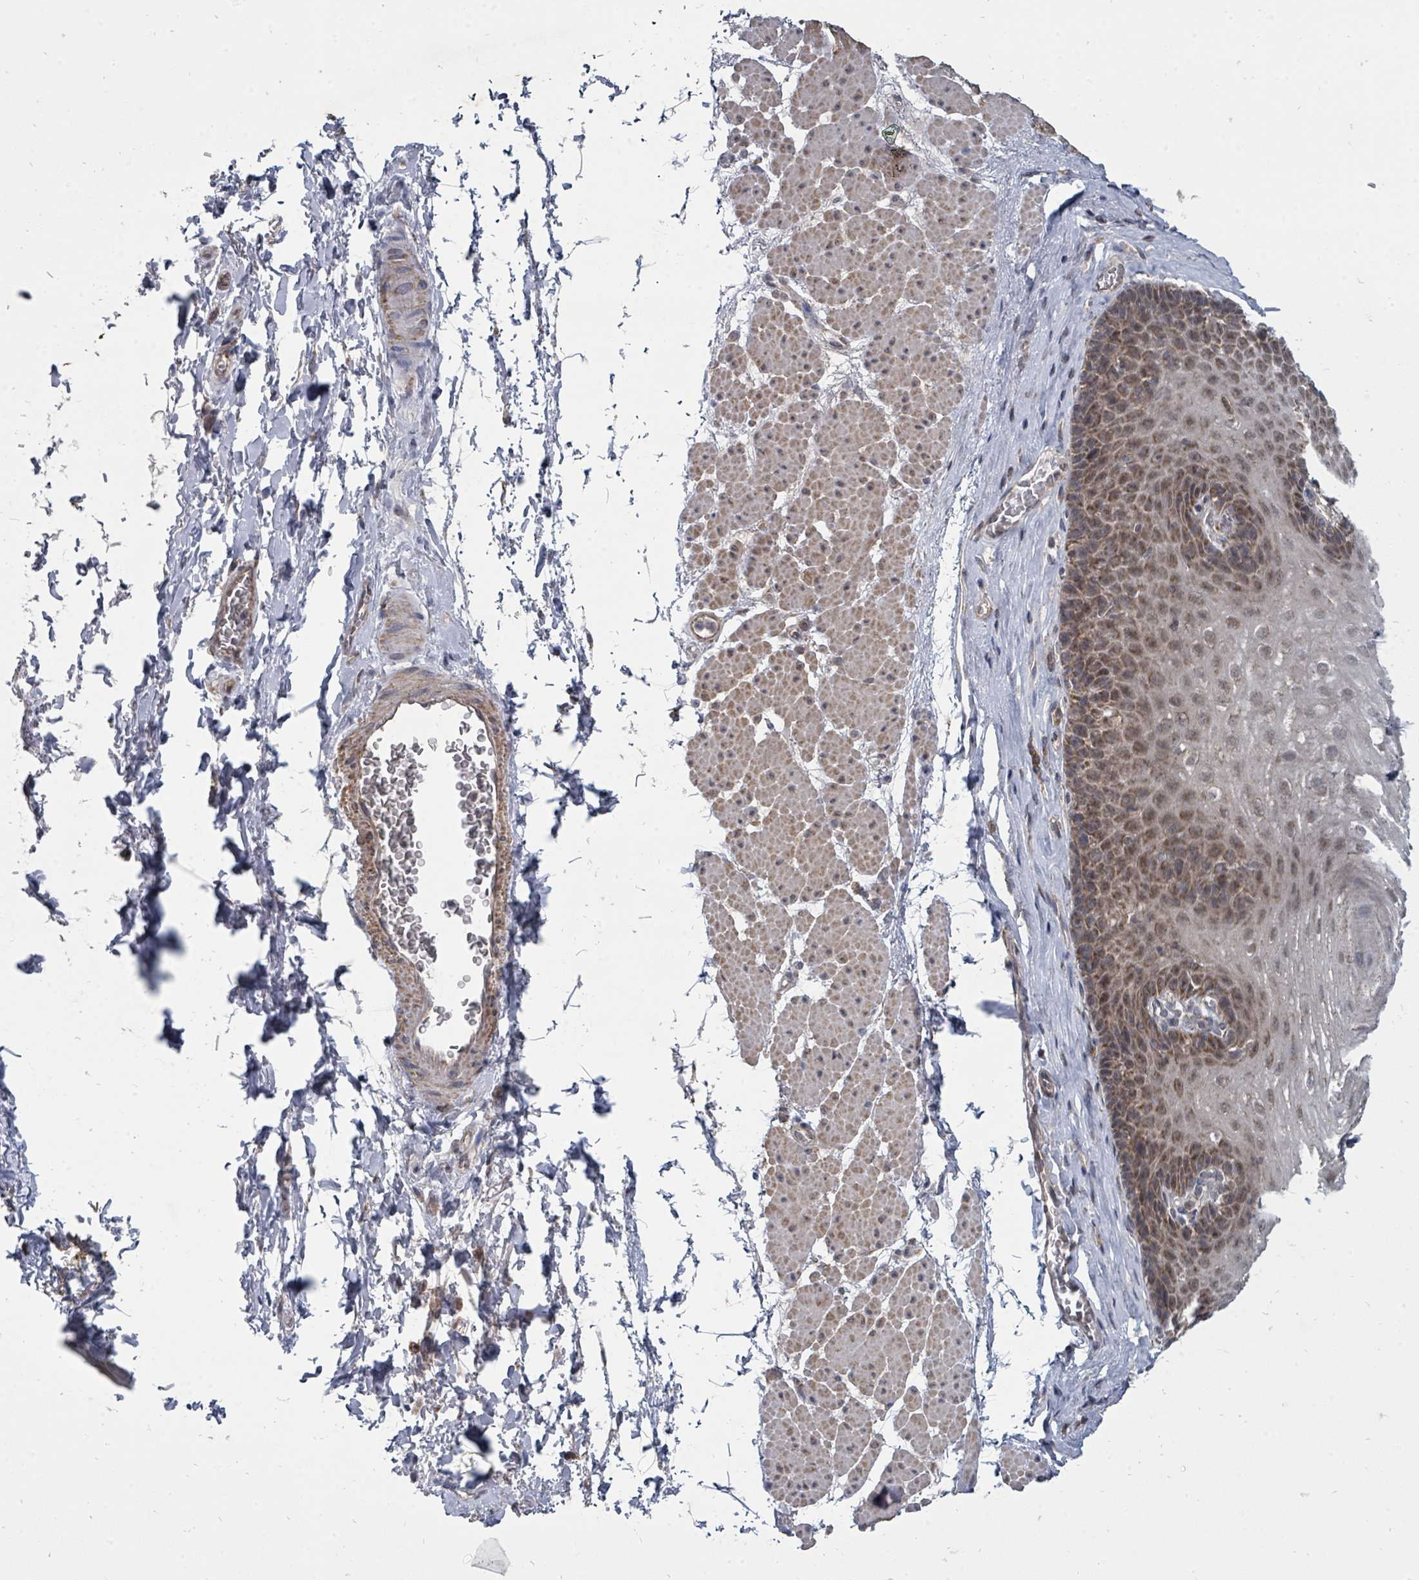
{"staining": {"intensity": "moderate", "quantity": "25%-75%", "location": "cytoplasmic/membranous,nuclear"}, "tissue": "esophagus", "cell_type": "Squamous epithelial cells", "image_type": "normal", "snomed": [{"axis": "morphology", "description": "Normal tissue, NOS"}, {"axis": "topography", "description": "Esophagus"}], "caption": "Protein staining of unremarkable esophagus demonstrates moderate cytoplasmic/membranous,nuclear staining in about 25%-75% of squamous epithelial cells.", "gene": "MAGOHB", "patient": {"sex": "female", "age": 66}}